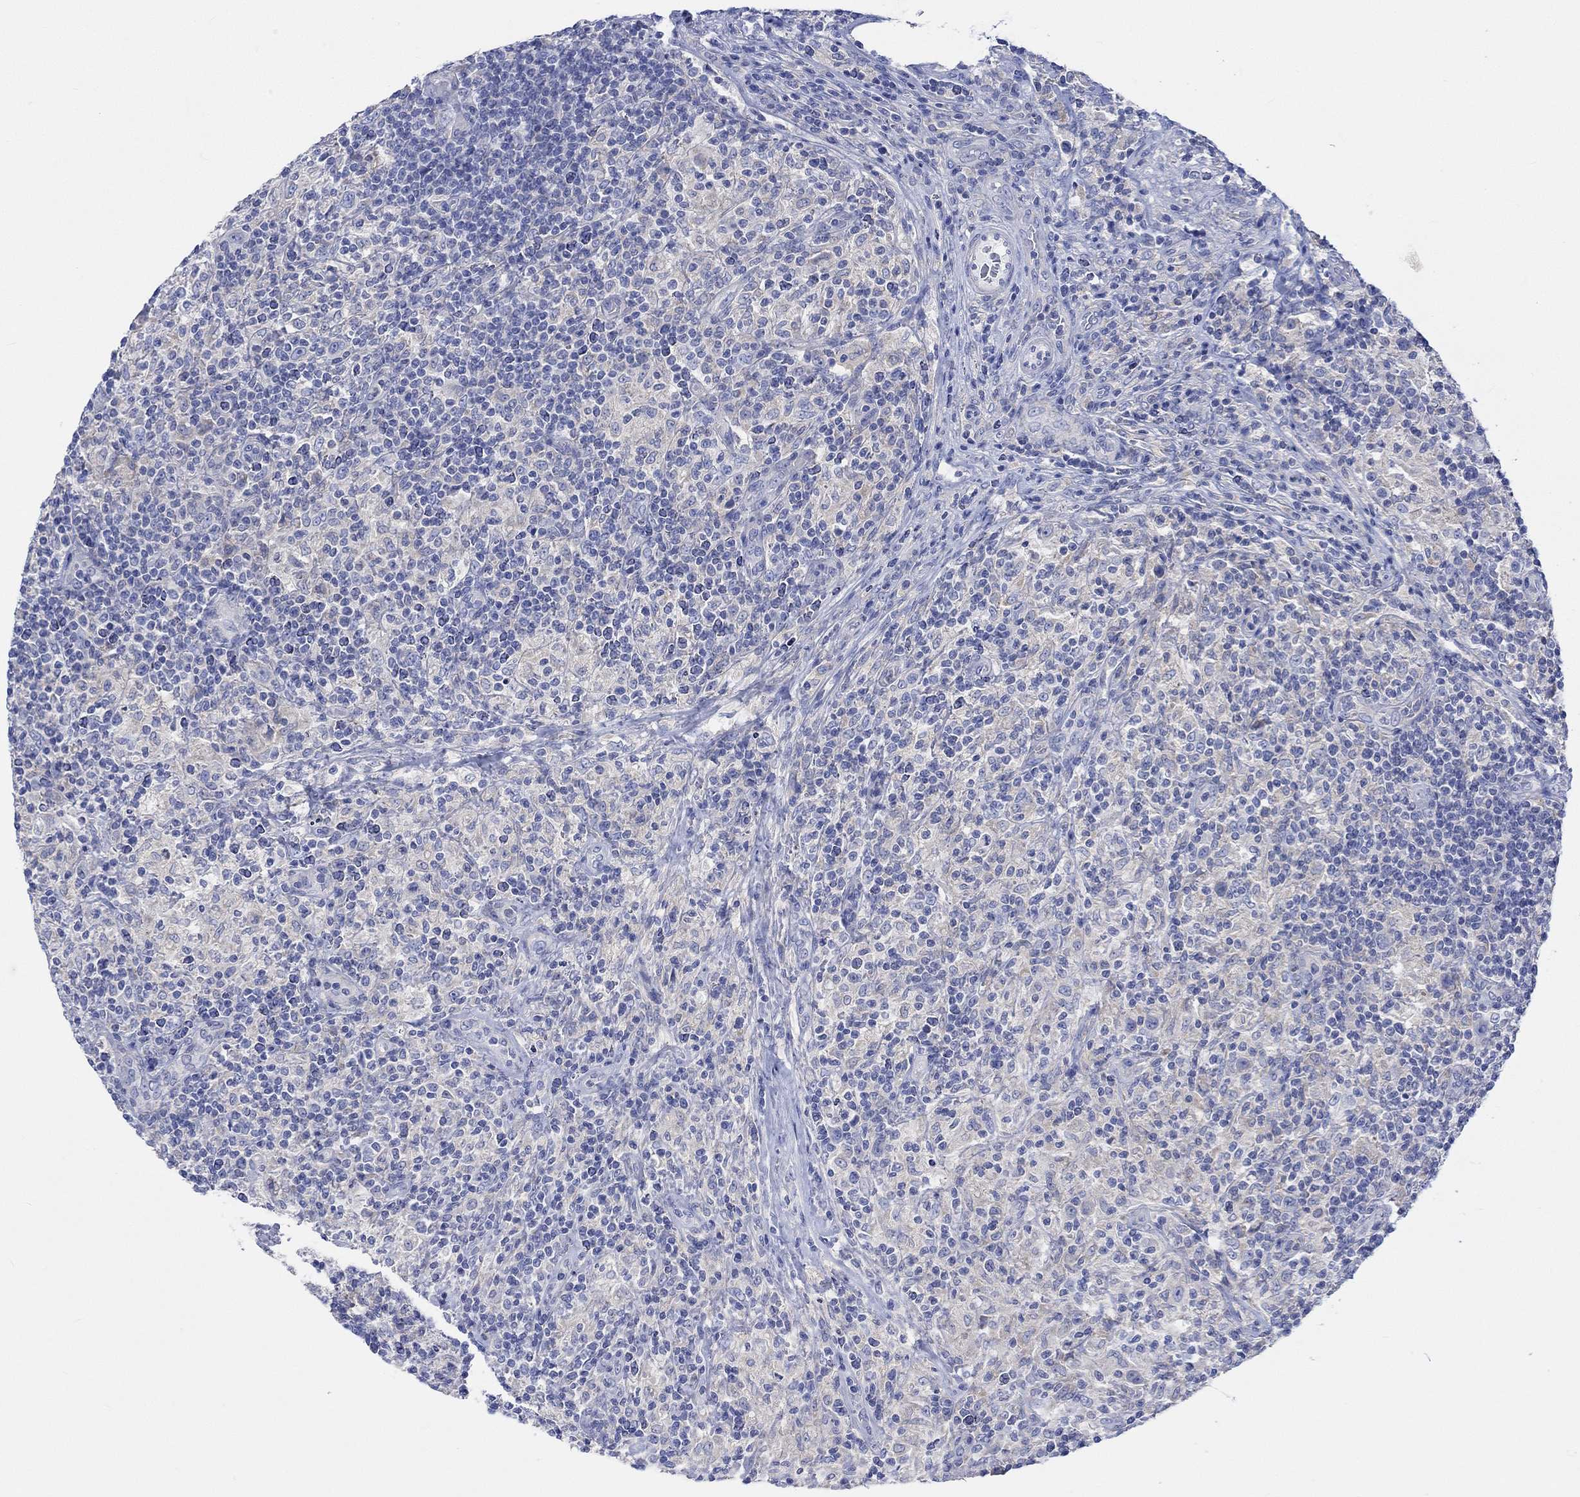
{"staining": {"intensity": "negative", "quantity": "none", "location": "none"}, "tissue": "lymphoma", "cell_type": "Tumor cells", "image_type": "cancer", "snomed": [{"axis": "morphology", "description": "Hodgkin's disease, NOS"}, {"axis": "topography", "description": "Lymph node"}], "caption": "Immunohistochemical staining of human Hodgkin's disease shows no significant staining in tumor cells. Nuclei are stained in blue.", "gene": "REEP6", "patient": {"sex": "male", "age": 70}}